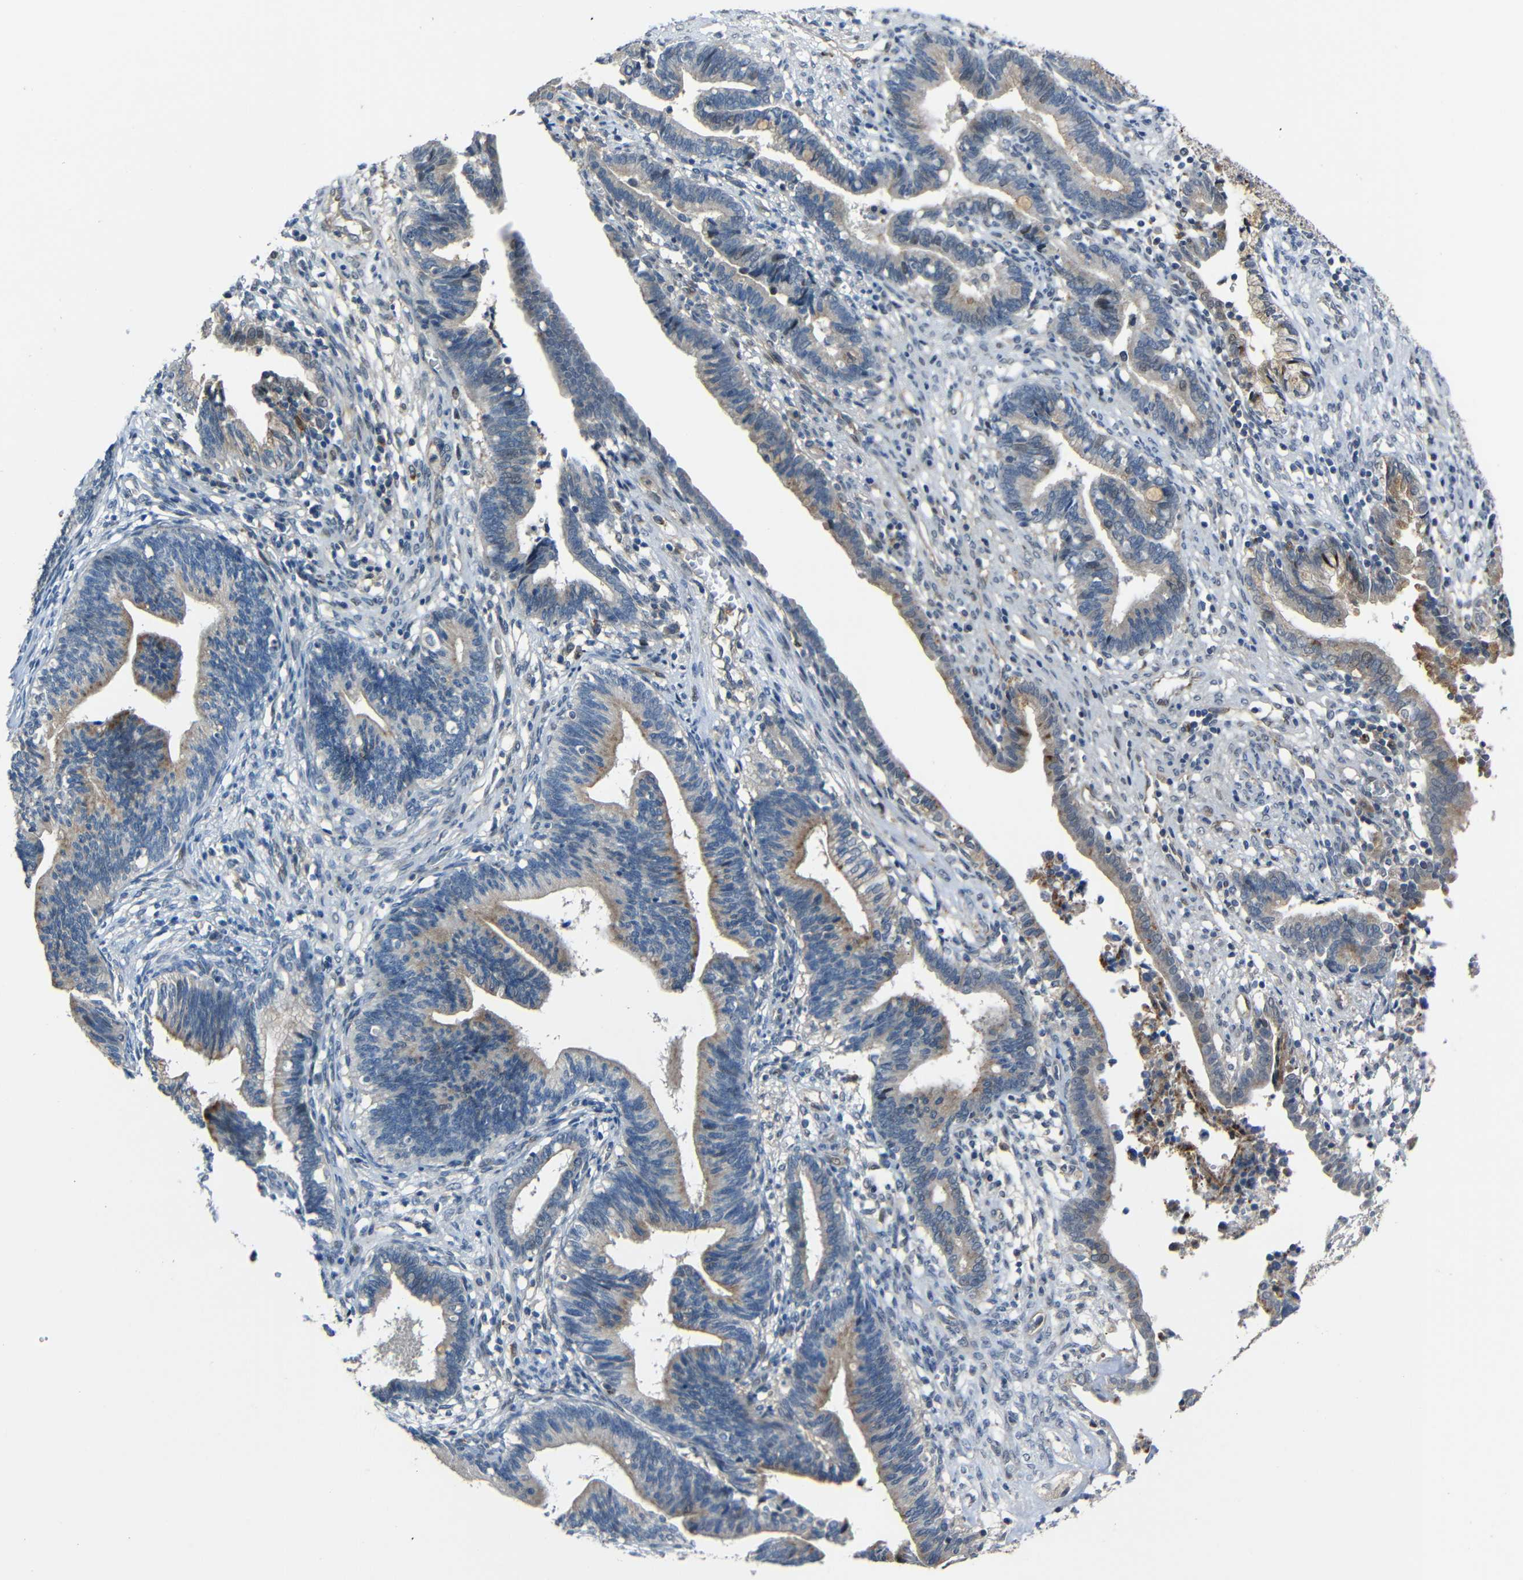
{"staining": {"intensity": "moderate", "quantity": "25%-75%", "location": "cytoplasmic/membranous"}, "tissue": "cervical cancer", "cell_type": "Tumor cells", "image_type": "cancer", "snomed": [{"axis": "morphology", "description": "Adenocarcinoma, NOS"}, {"axis": "topography", "description": "Cervix"}], "caption": "This histopathology image reveals cervical cancer (adenocarcinoma) stained with immunohistochemistry (IHC) to label a protein in brown. The cytoplasmic/membranous of tumor cells show moderate positivity for the protein. Nuclei are counter-stained blue.", "gene": "DNAJC5", "patient": {"sex": "female", "age": 44}}